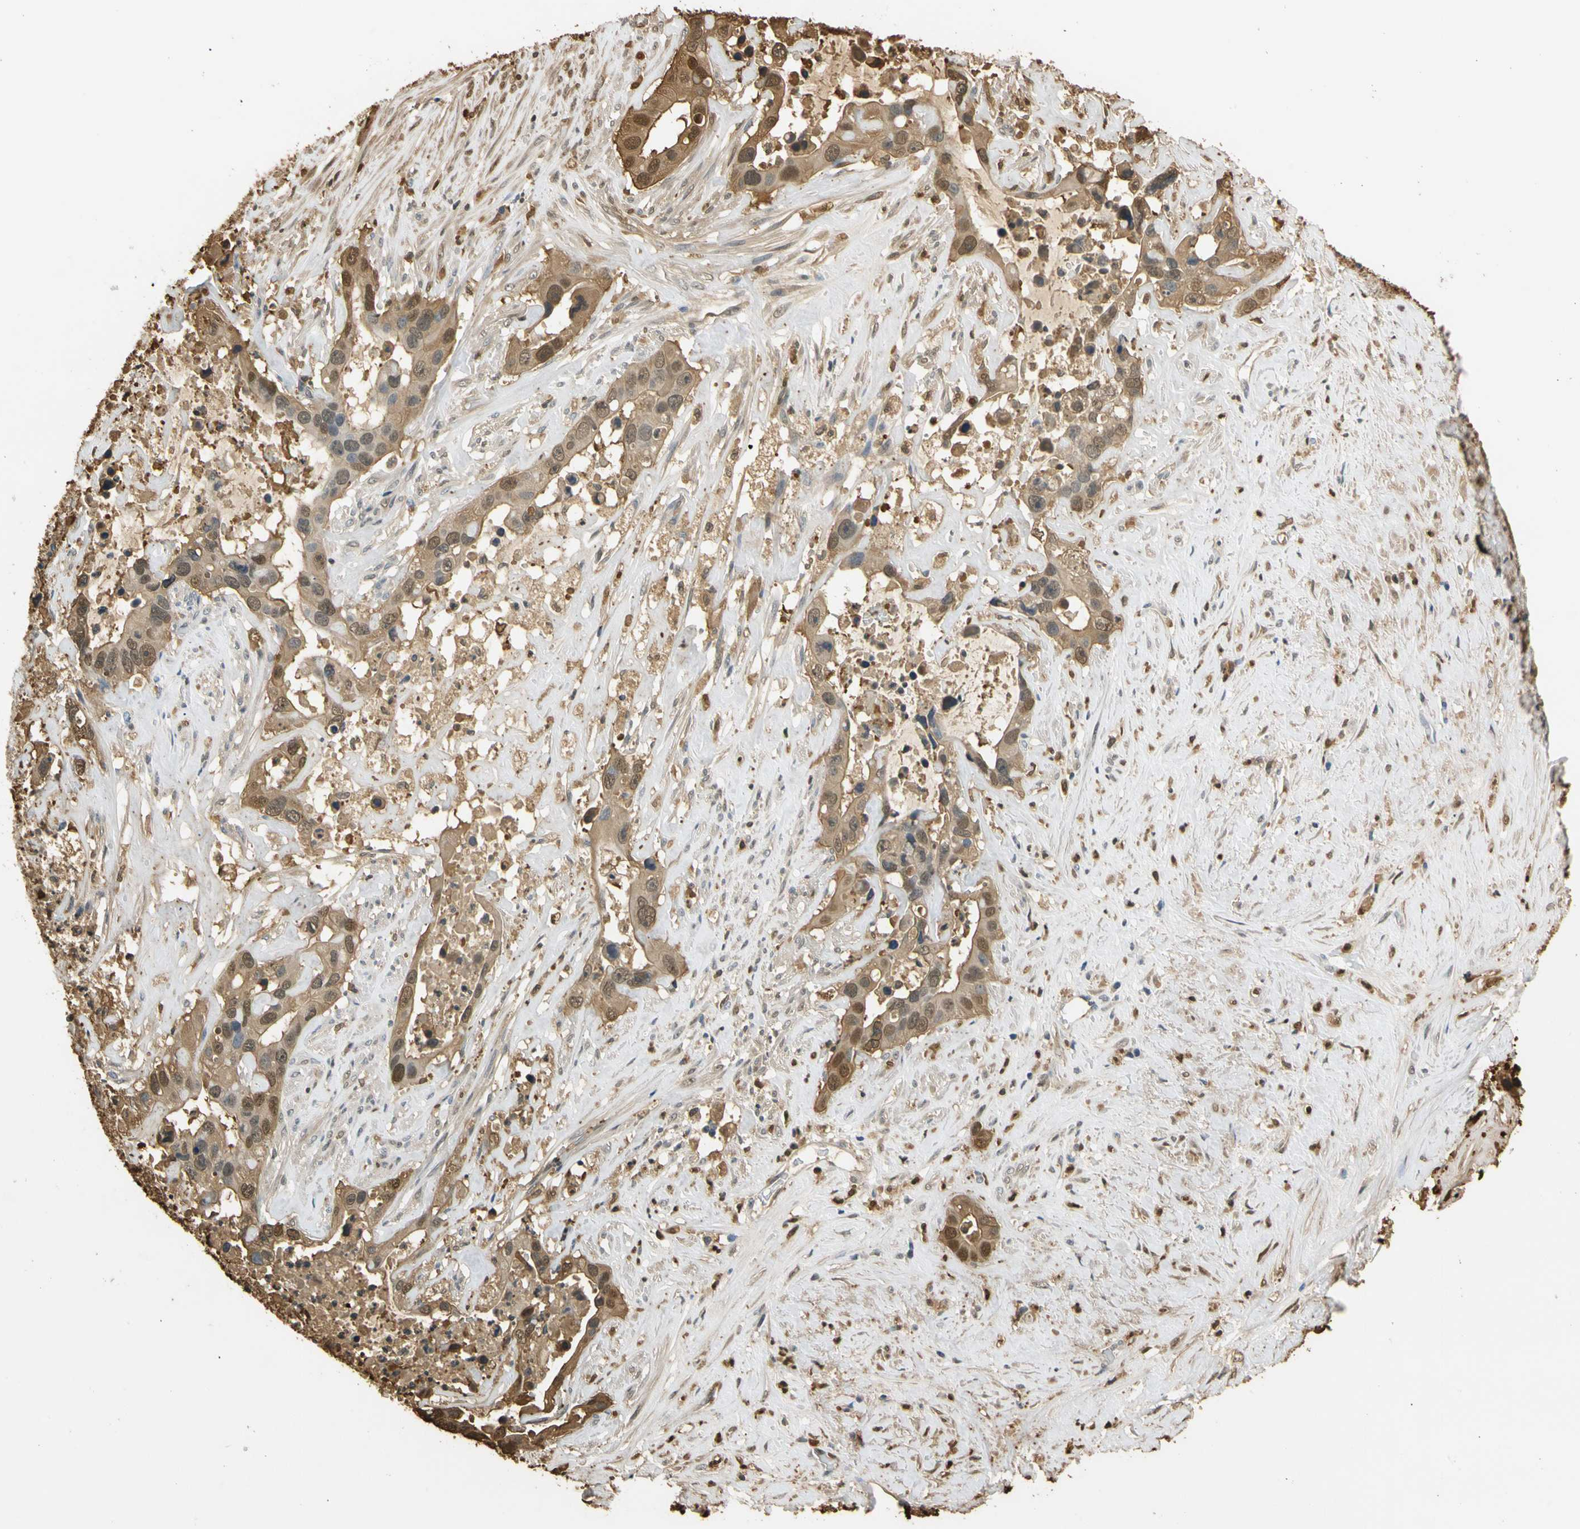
{"staining": {"intensity": "moderate", "quantity": ">75%", "location": "cytoplasmic/membranous"}, "tissue": "liver cancer", "cell_type": "Tumor cells", "image_type": "cancer", "snomed": [{"axis": "morphology", "description": "Cholangiocarcinoma"}, {"axis": "topography", "description": "Liver"}], "caption": "Tumor cells display moderate cytoplasmic/membranous staining in approximately >75% of cells in cholangiocarcinoma (liver).", "gene": "S100A6", "patient": {"sex": "female", "age": 65}}